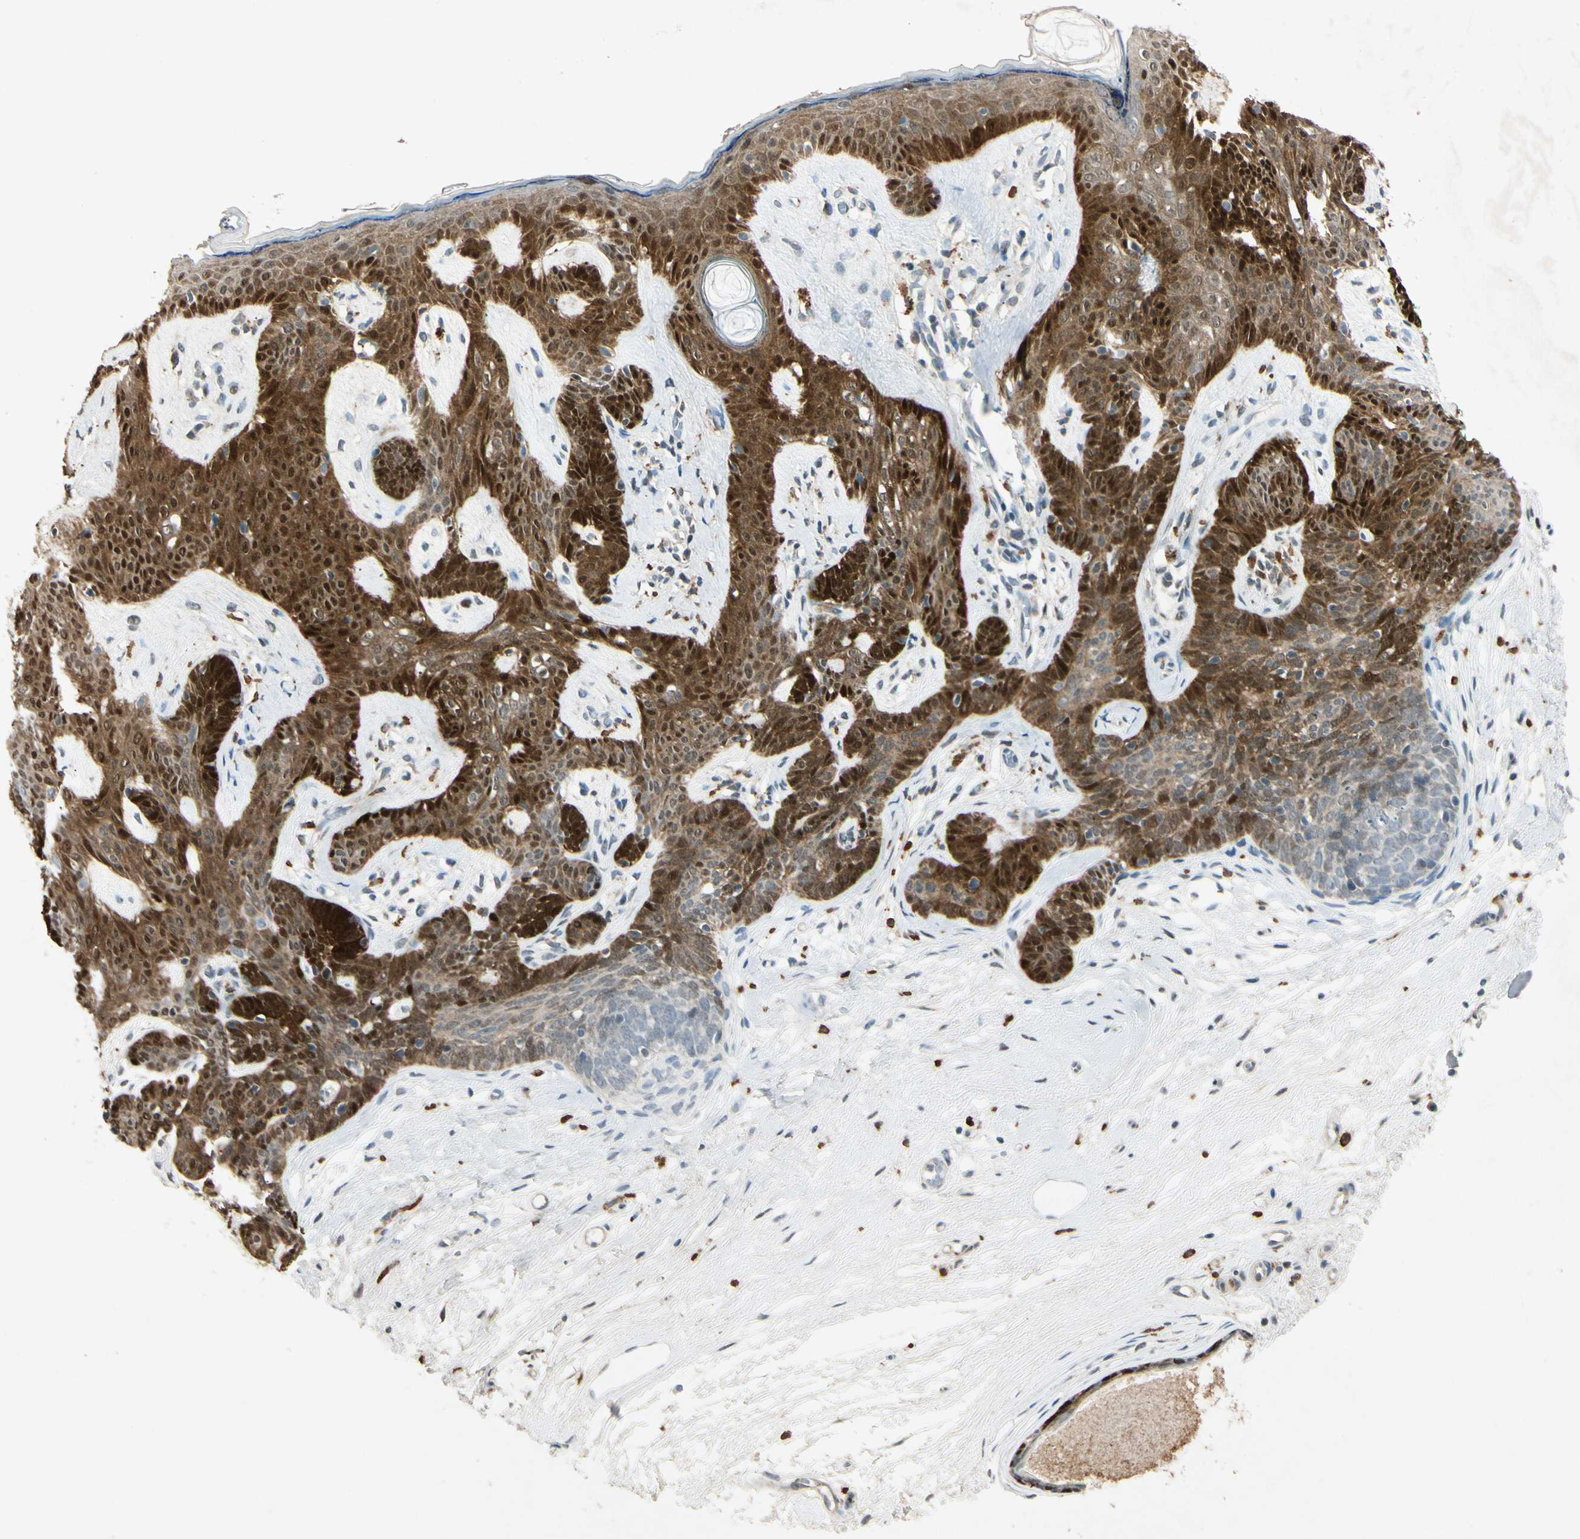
{"staining": {"intensity": "strong", "quantity": "25%-75%", "location": "nuclear"}, "tissue": "skin cancer", "cell_type": "Tumor cells", "image_type": "cancer", "snomed": [{"axis": "morphology", "description": "Developmental malformation"}, {"axis": "morphology", "description": "Basal cell carcinoma"}, {"axis": "topography", "description": "Skin"}], "caption": "Immunohistochemical staining of human skin cancer (basal cell carcinoma) displays high levels of strong nuclear expression in approximately 25%-75% of tumor cells. (Stains: DAB in brown, nuclei in blue, Microscopy: brightfield microscopy at high magnification).", "gene": "HSPA1B", "patient": {"sex": "female", "age": 62}}